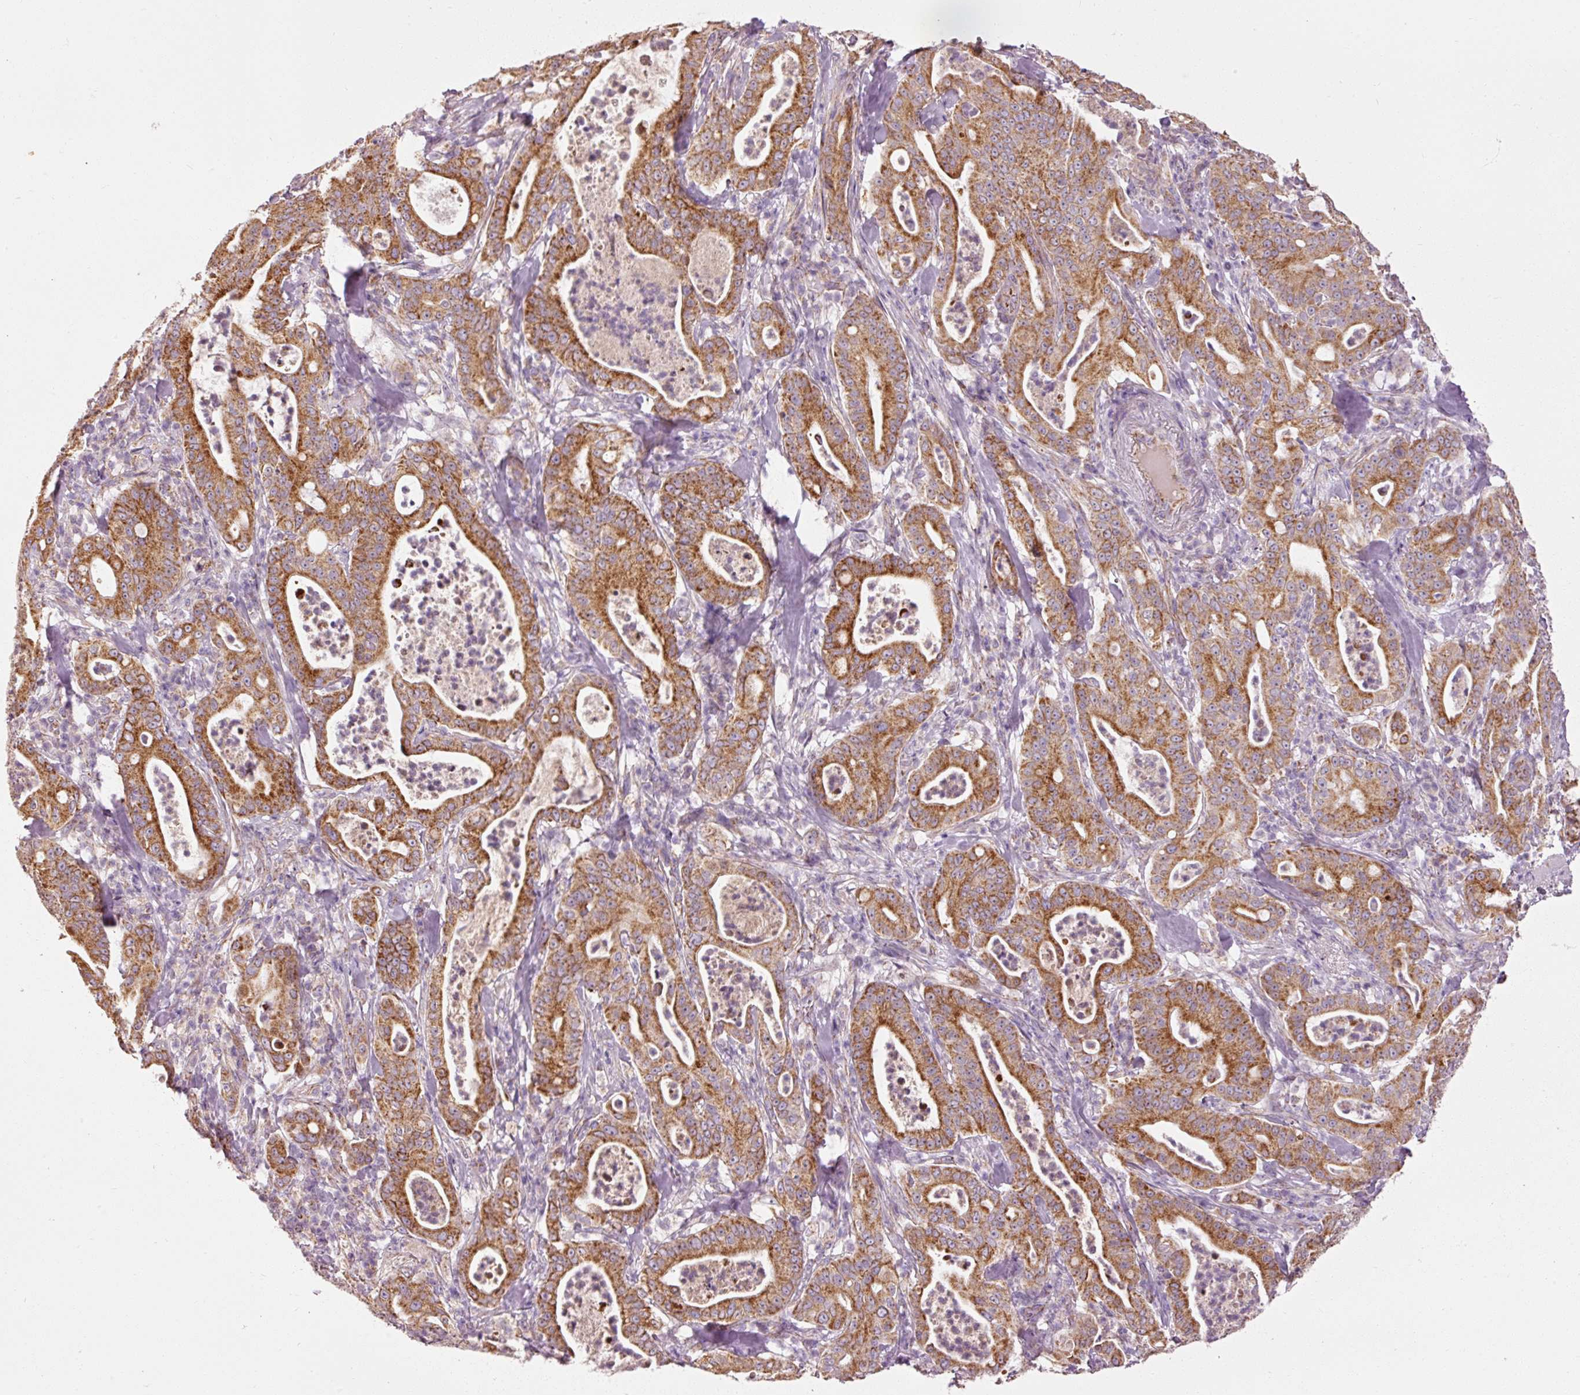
{"staining": {"intensity": "strong", "quantity": ">75%", "location": "cytoplasmic/membranous"}, "tissue": "pancreatic cancer", "cell_type": "Tumor cells", "image_type": "cancer", "snomed": [{"axis": "morphology", "description": "Adenocarcinoma, NOS"}, {"axis": "topography", "description": "Pancreas"}], "caption": "Protein expression analysis of human adenocarcinoma (pancreatic) reveals strong cytoplasmic/membranous staining in about >75% of tumor cells.", "gene": "NDUFB4", "patient": {"sex": "male", "age": 71}}